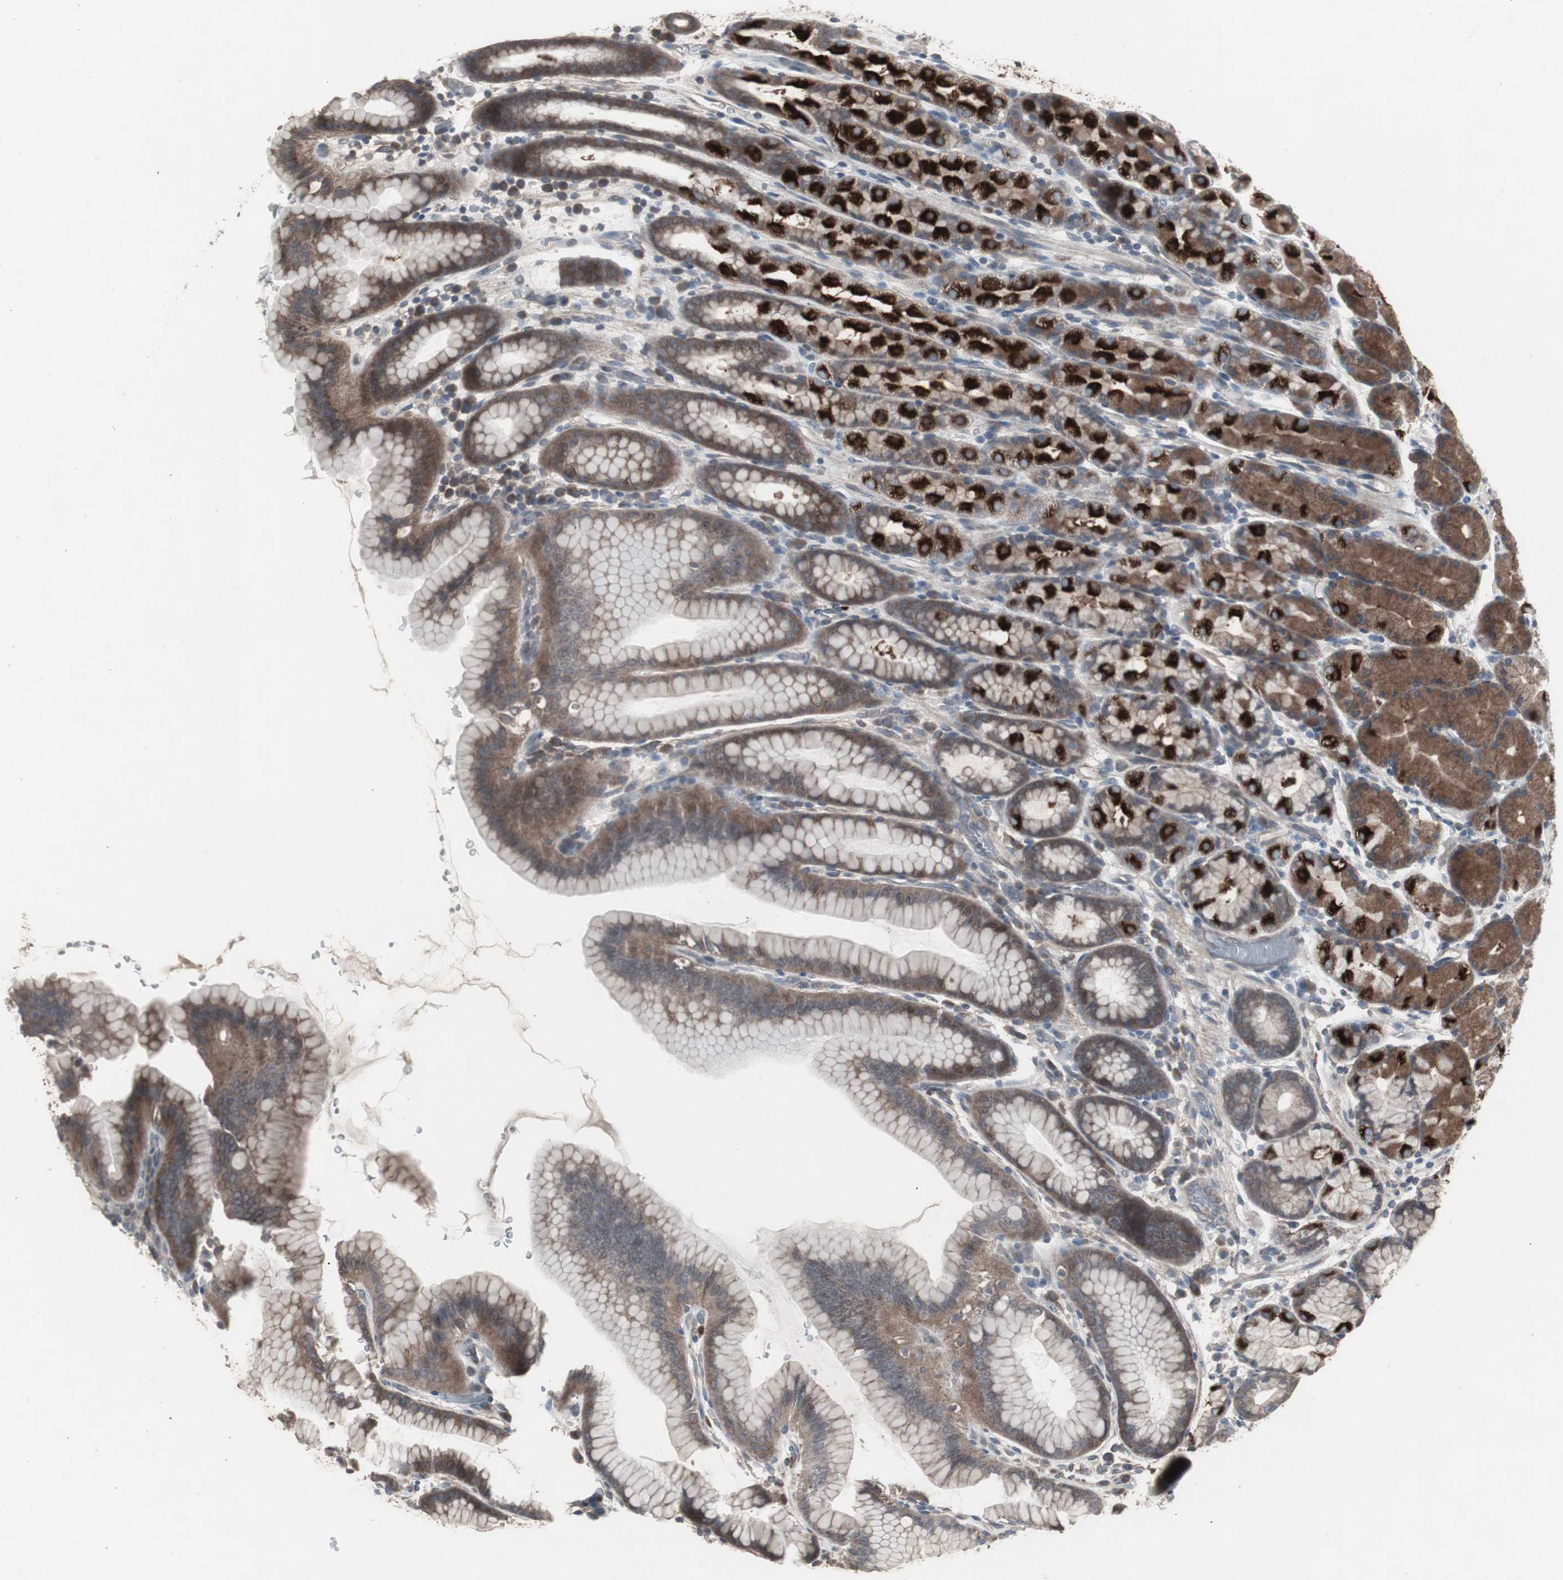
{"staining": {"intensity": "strong", "quantity": "25%-75%", "location": "cytoplasmic/membranous"}, "tissue": "stomach", "cell_type": "Glandular cells", "image_type": "normal", "snomed": [{"axis": "morphology", "description": "Normal tissue, NOS"}, {"axis": "topography", "description": "Stomach, upper"}], "caption": "A brown stain labels strong cytoplasmic/membranous staining of a protein in glandular cells of benign stomach.", "gene": "SSTR2", "patient": {"sex": "male", "age": 68}}